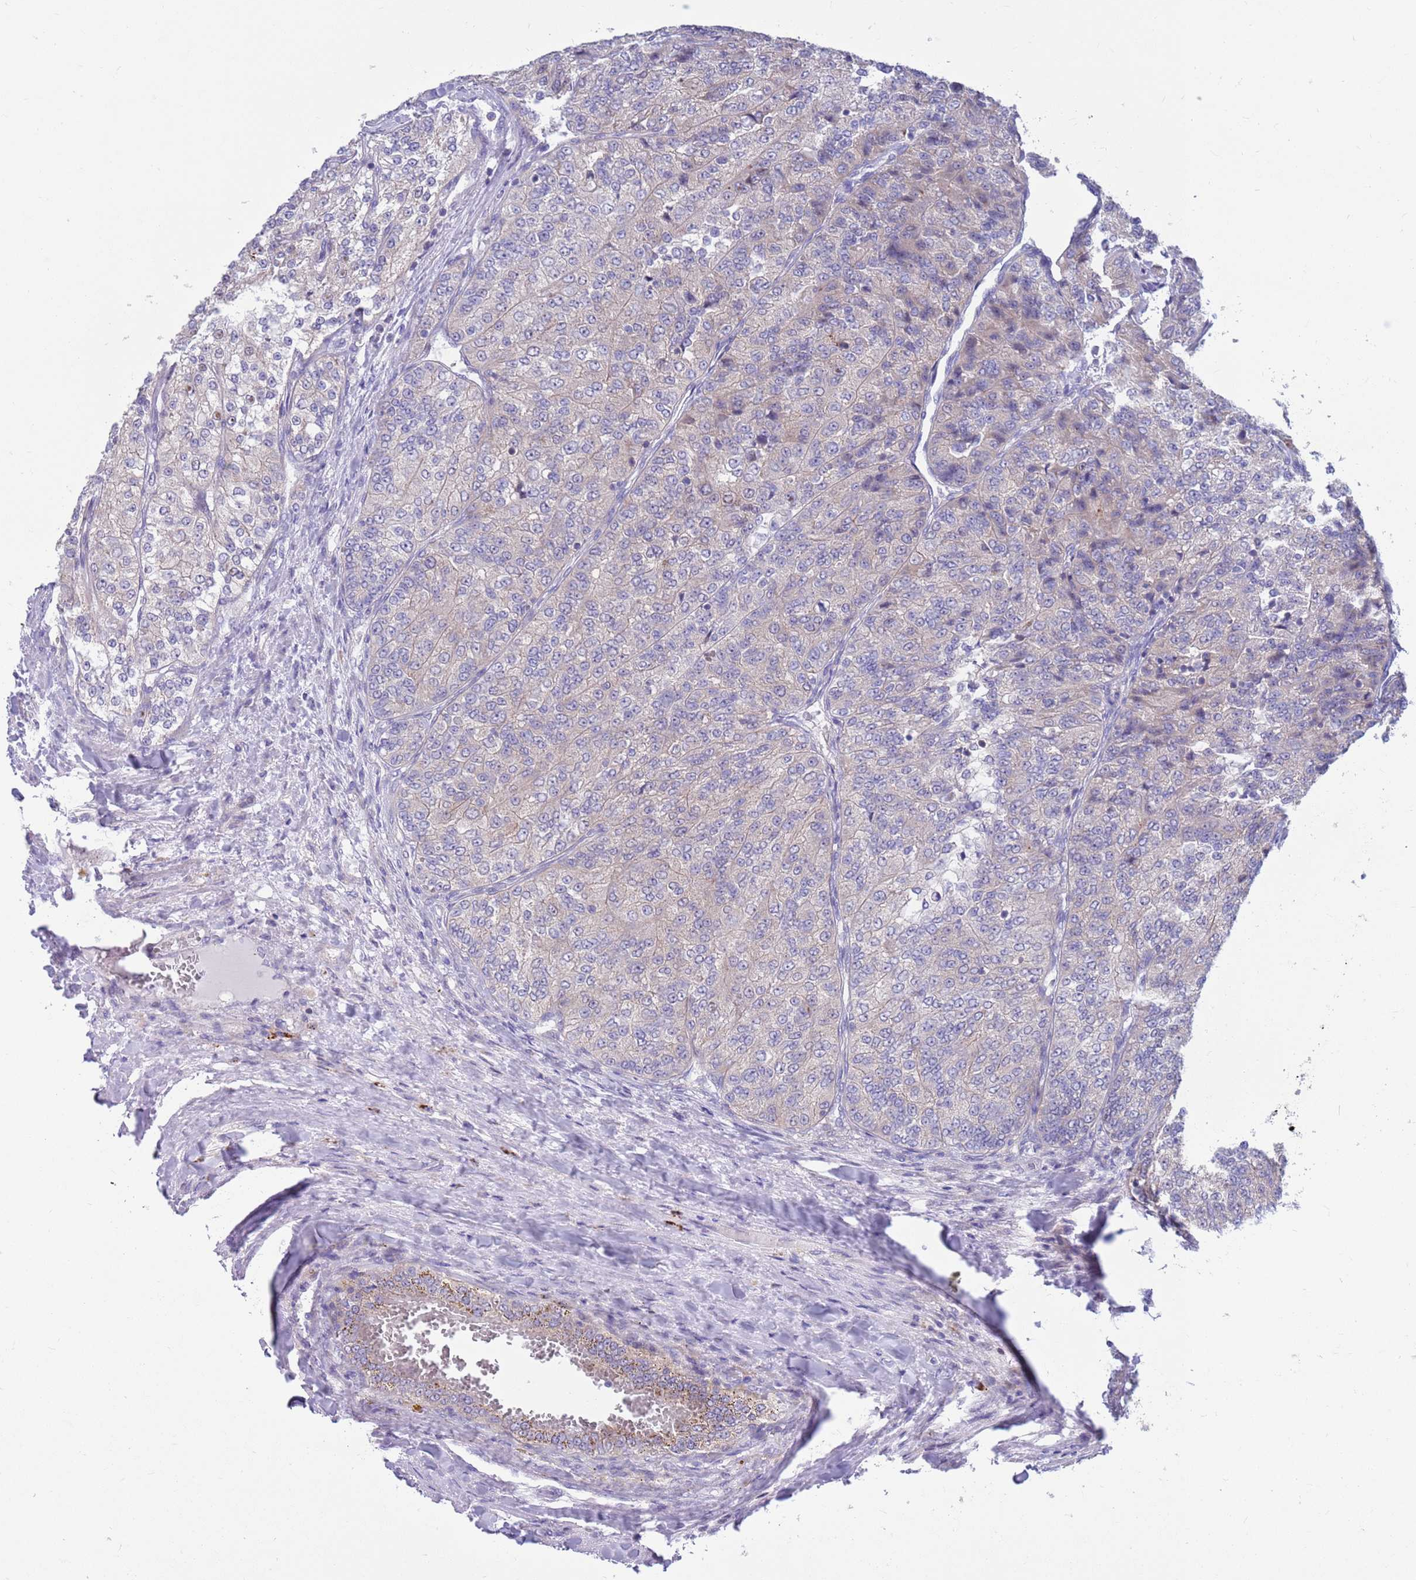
{"staining": {"intensity": "negative", "quantity": "none", "location": "none"}, "tissue": "renal cancer", "cell_type": "Tumor cells", "image_type": "cancer", "snomed": [{"axis": "morphology", "description": "Adenocarcinoma, NOS"}, {"axis": "topography", "description": "Kidney"}], "caption": "Photomicrograph shows no significant protein positivity in tumor cells of renal adenocarcinoma. (DAB (3,3'-diaminobenzidine) IHC, high magnification).", "gene": "KLHL29", "patient": {"sex": "female", "age": 63}}